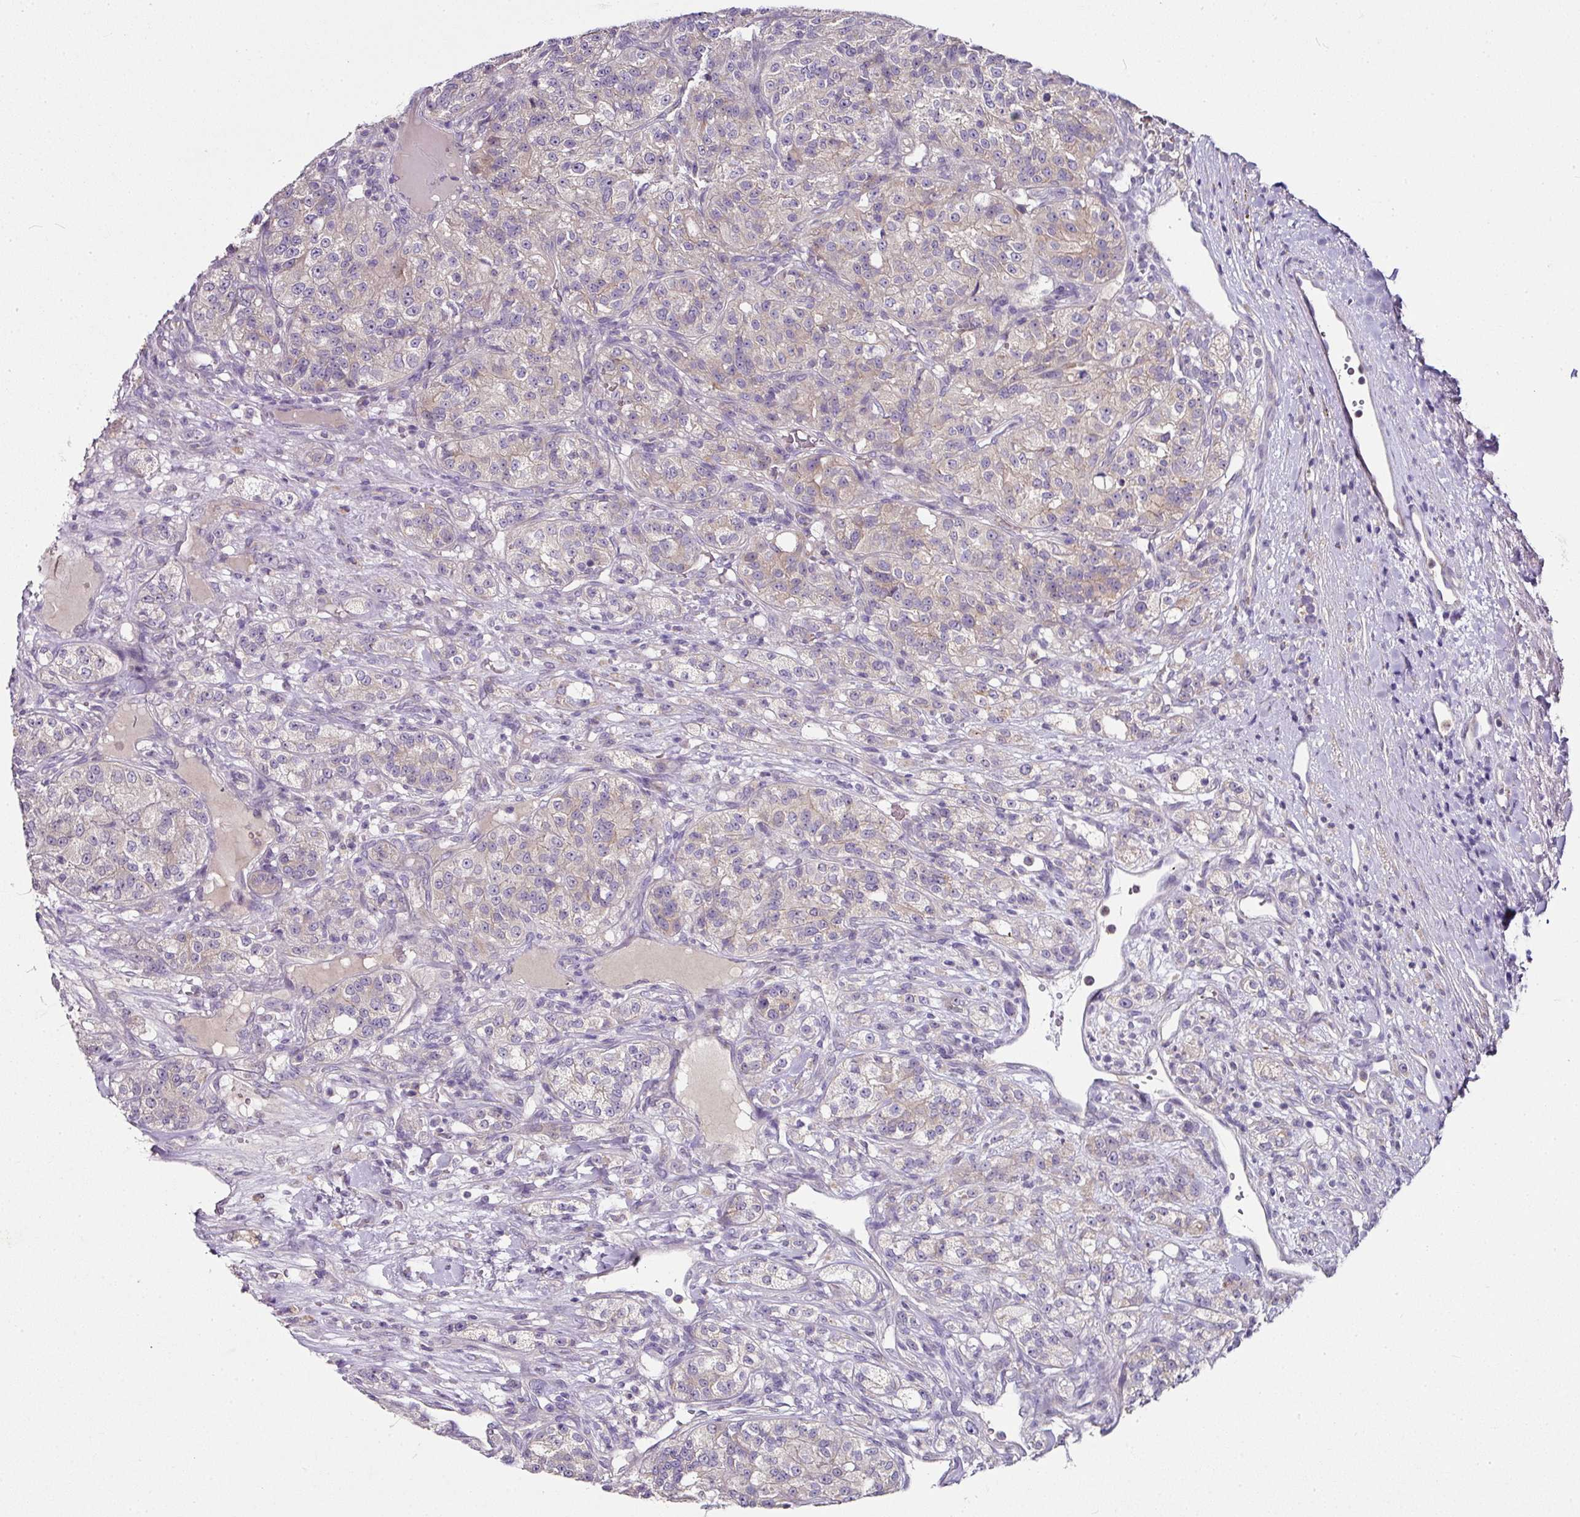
{"staining": {"intensity": "weak", "quantity": "<25%", "location": "cytoplasmic/membranous"}, "tissue": "renal cancer", "cell_type": "Tumor cells", "image_type": "cancer", "snomed": [{"axis": "morphology", "description": "Adenocarcinoma, NOS"}, {"axis": "topography", "description": "Kidney"}], "caption": "A photomicrograph of renal cancer stained for a protein shows no brown staining in tumor cells.", "gene": "SKIC2", "patient": {"sex": "female", "age": 63}}